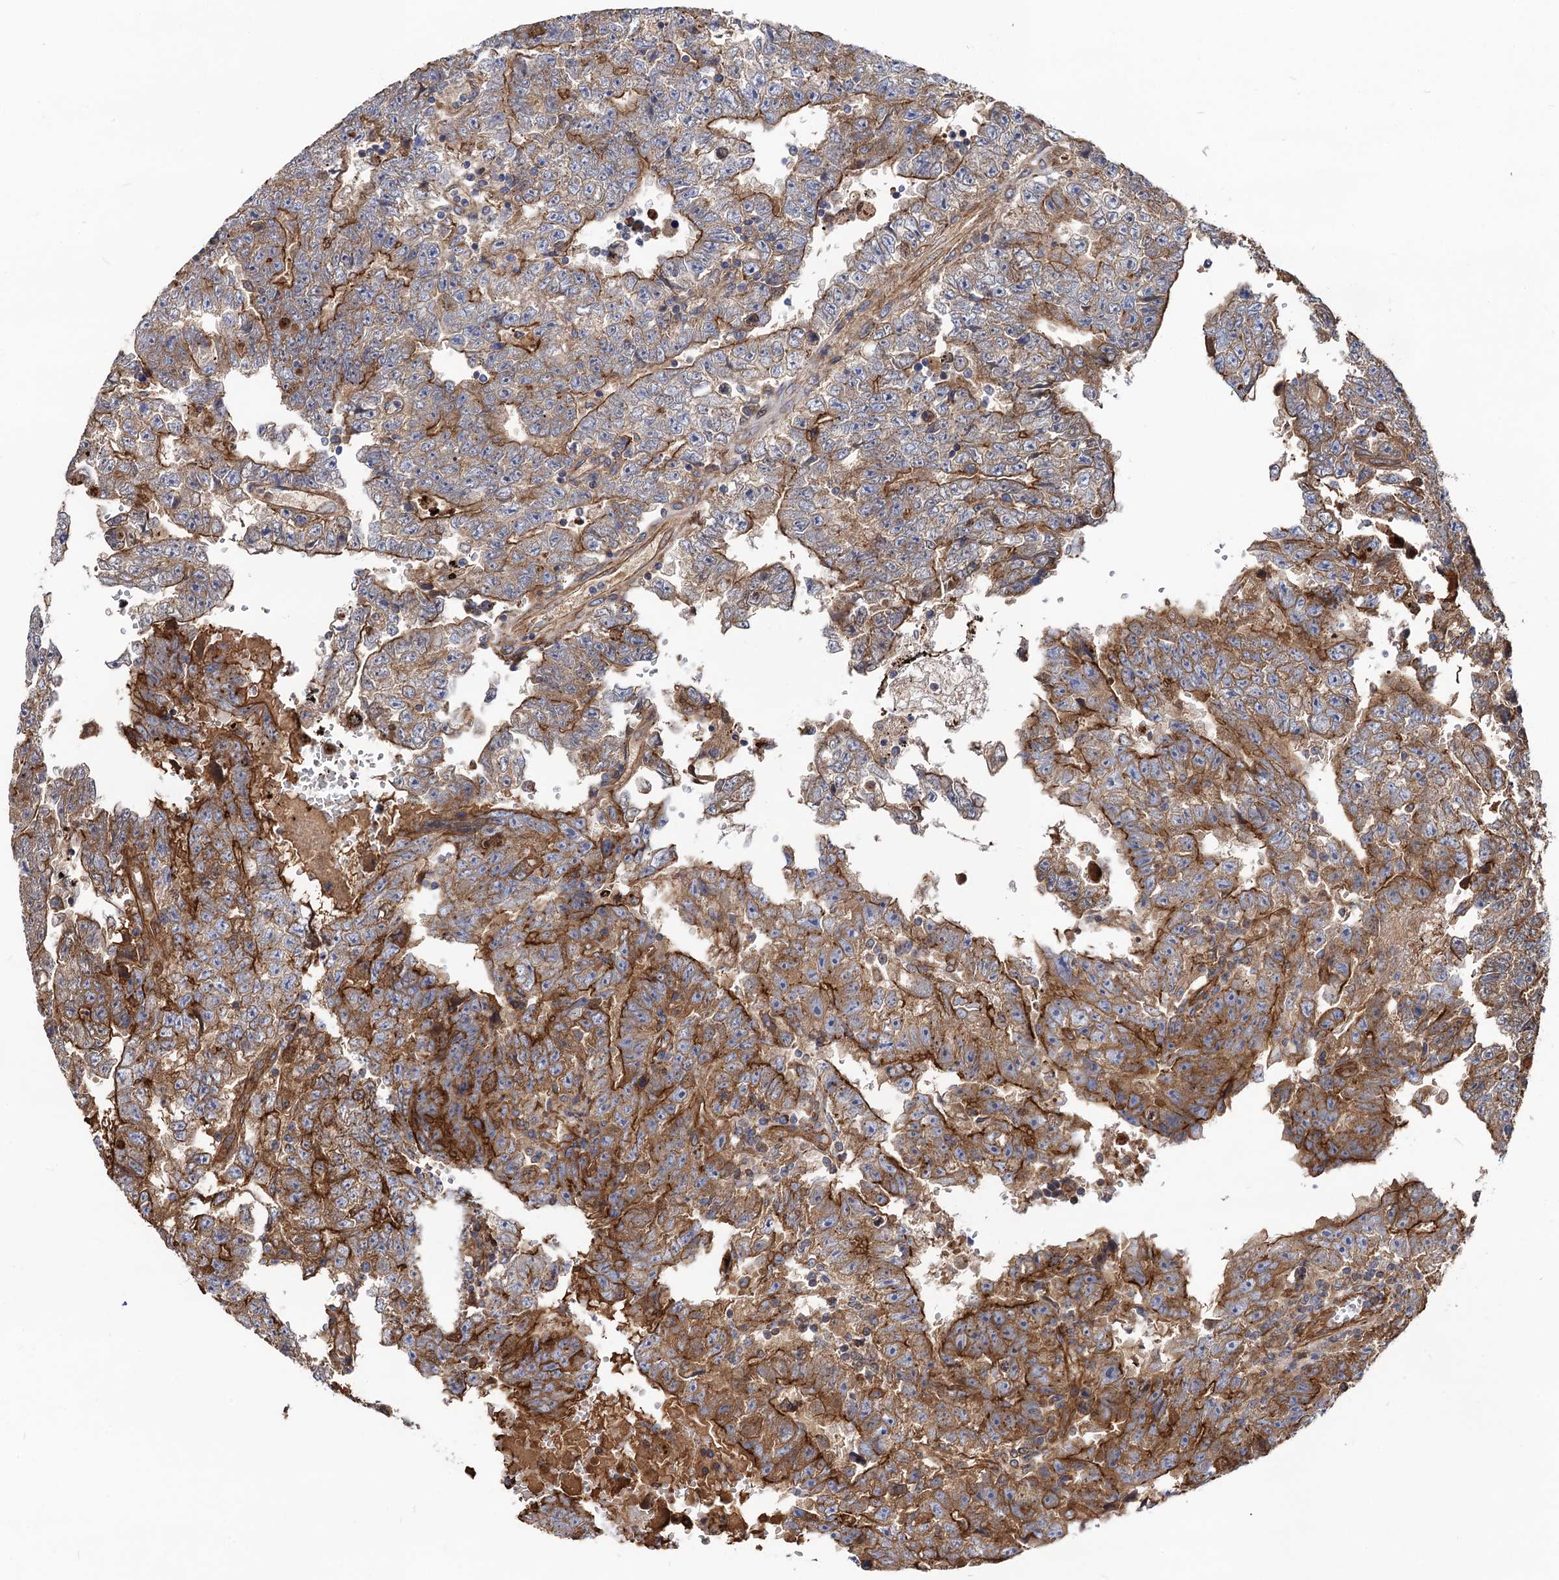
{"staining": {"intensity": "strong", "quantity": "25%-75%", "location": "cytoplasmic/membranous"}, "tissue": "testis cancer", "cell_type": "Tumor cells", "image_type": "cancer", "snomed": [{"axis": "morphology", "description": "Carcinoma, Embryonal, NOS"}, {"axis": "topography", "description": "Testis"}], "caption": "Immunohistochemical staining of testis embryonal carcinoma exhibits high levels of strong cytoplasmic/membranous protein positivity in approximately 25%-75% of tumor cells.", "gene": "CIP2A", "patient": {"sex": "male", "age": 25}}